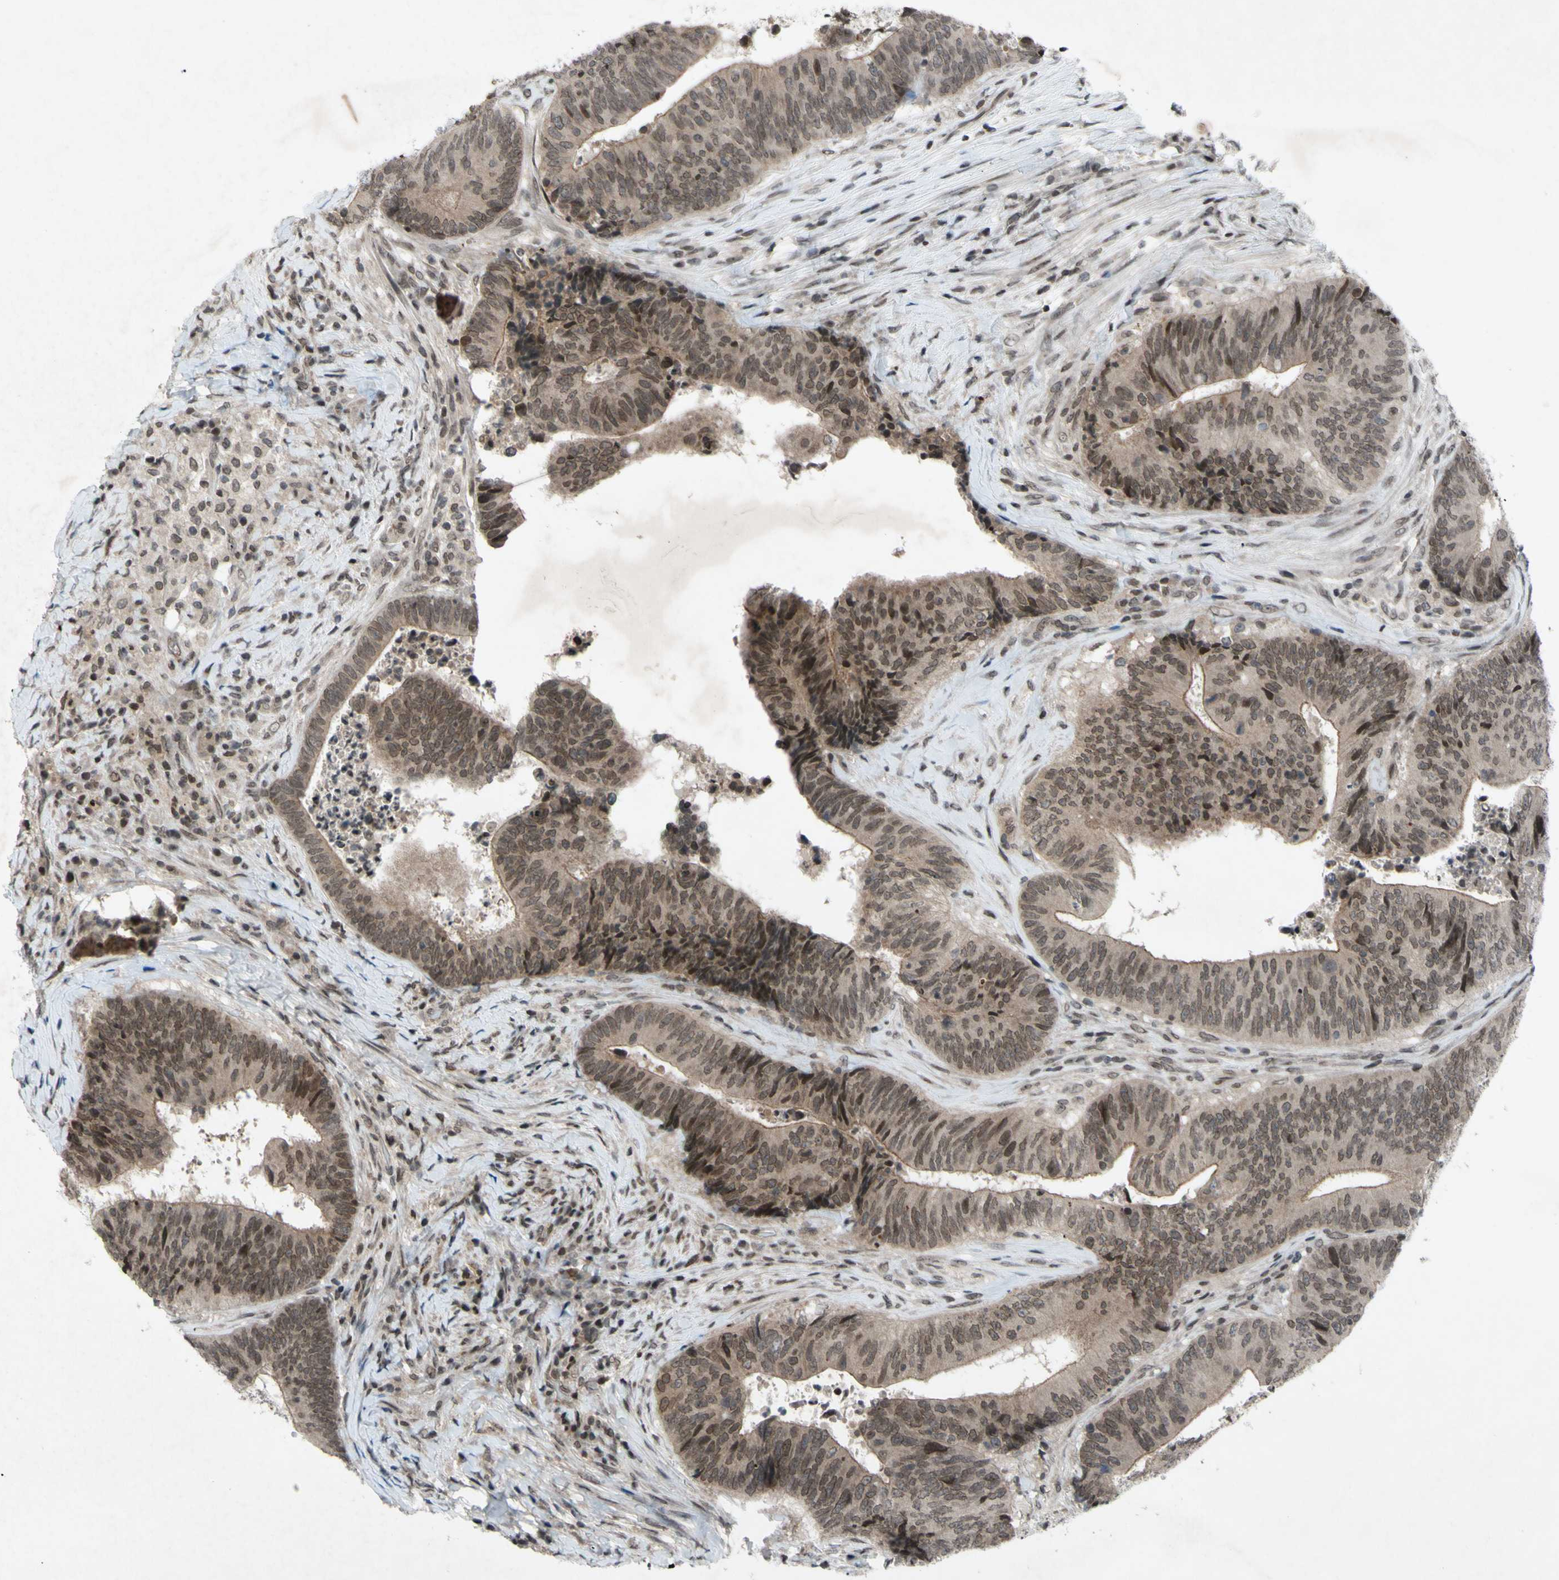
{"staining": {"intensity": "weak", "quantity": ">75%", "location": "cytoplasmic/membranous,nuclear"}, "tissue": "colorectal cancer", "cell_type": "Tumor cells", "image_type": "cancer", "snomed": [{"axis": "morphology", "description": "Adenocarcinoma, NOS"}, {"axis": "topography", "description": "Rectum"}], "caption": "Adenocarcinoma (colorectal) stained with IHC demonstrates weak cytoplasmic/membranous and nuclear positivity in approximately >75% of tumor cells.", "gene": "XPO1", "patient": {"sex": "male", "age": 72}}